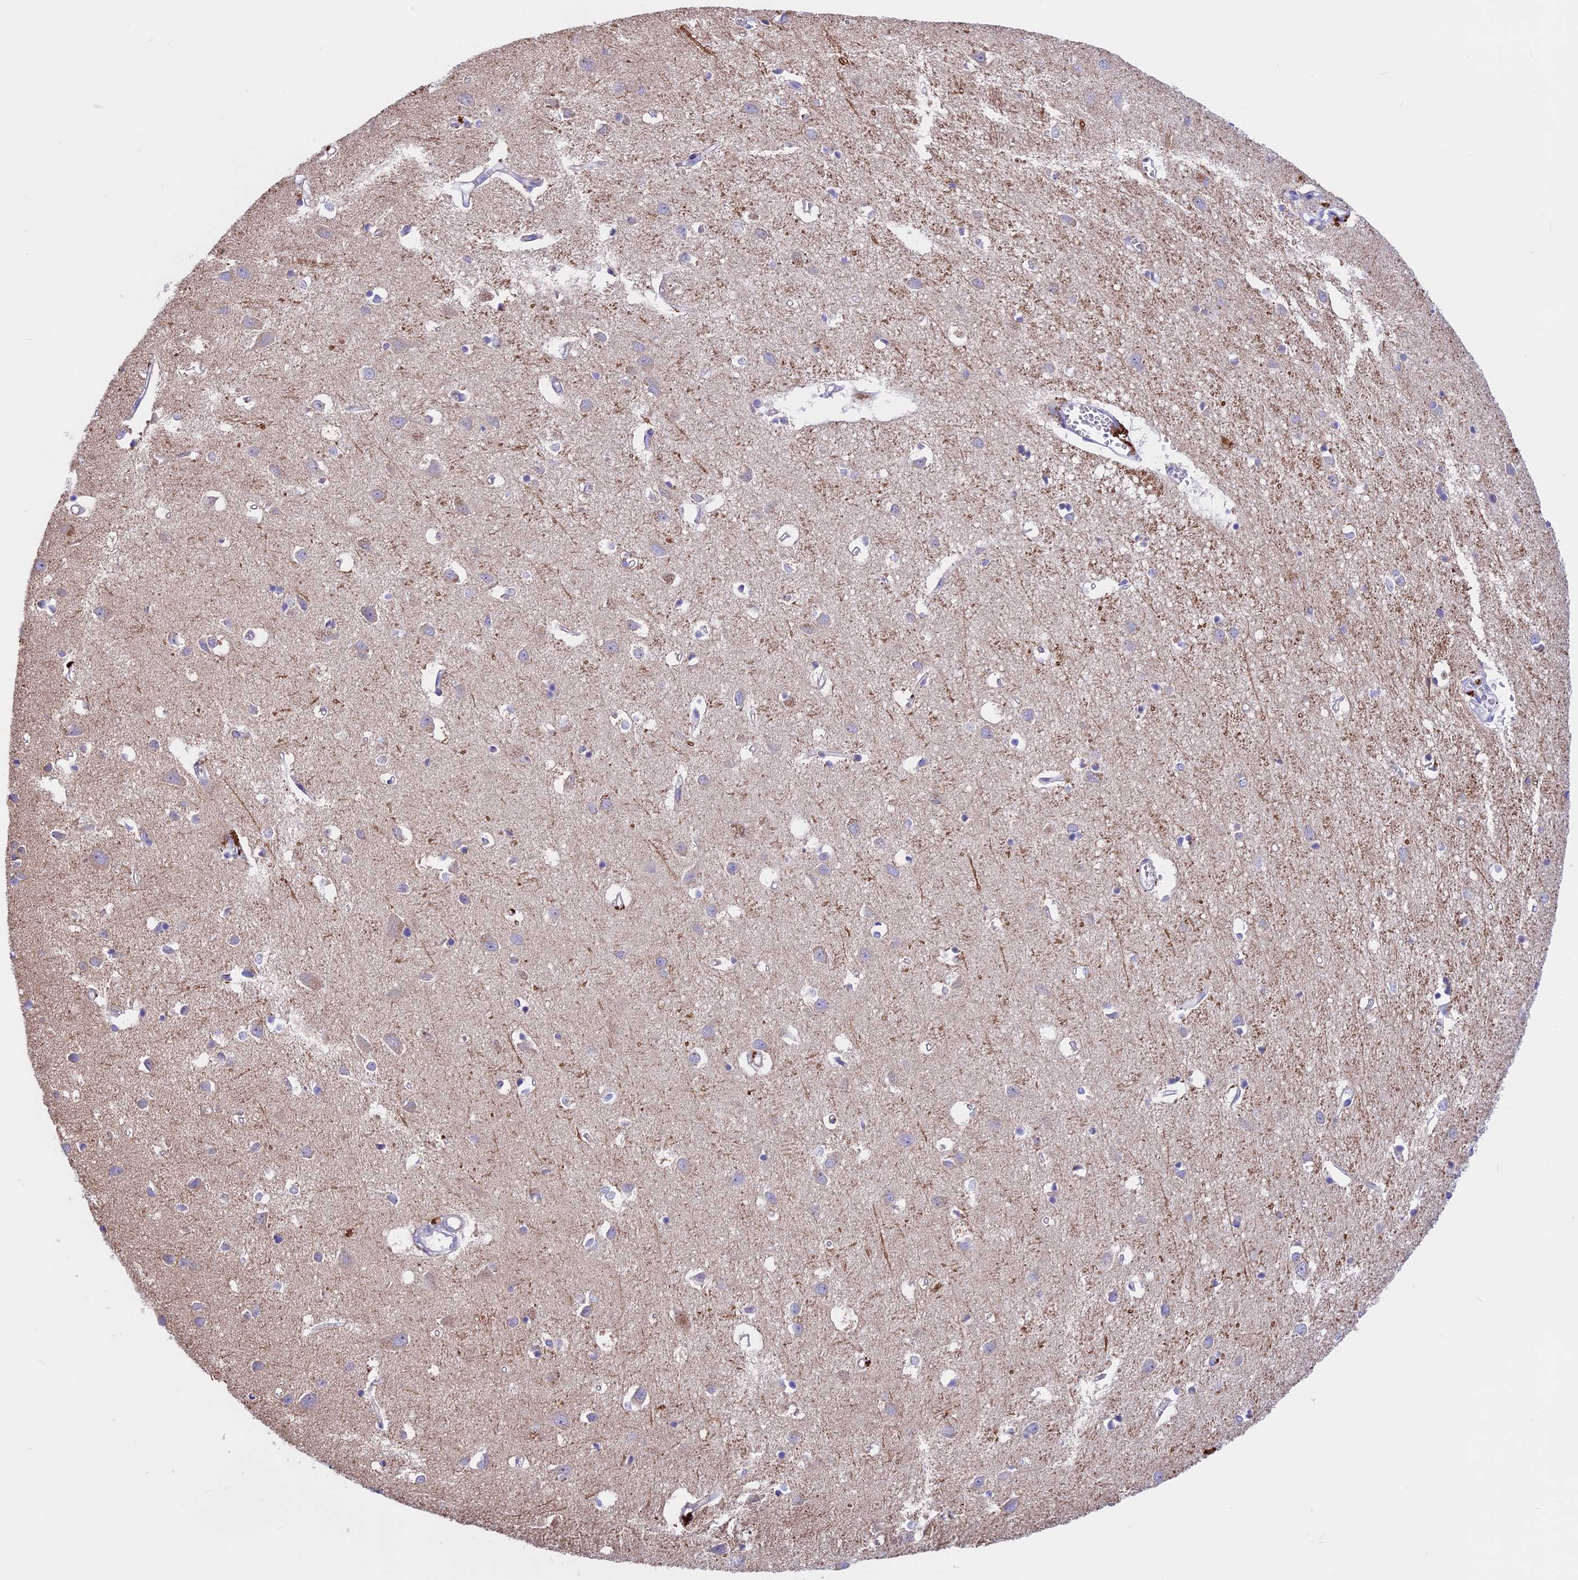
{"staining": {"intensity": "negative", "quantity": "none", "location": "none"}, "tissue": "cerebral cortex", "cell_type": "Endothelial cells", "image_type": "normal", "snomed": [{"axis": "morphology", "description": "Normal tissue, NOS"}, {"axis": "topography", "description": "Cerebral cortex"}], "caption": "Protein analysis of unremarkable cerebral cortex demonstrates no significant positivity in endothelial cells. (Stains: DAB IHC with hematoxylin counter stain, Microscopy: brightfield microscopy at high magnification).", "gene": "TMEM138", "patient": {"sex": "female", "age": 64}}